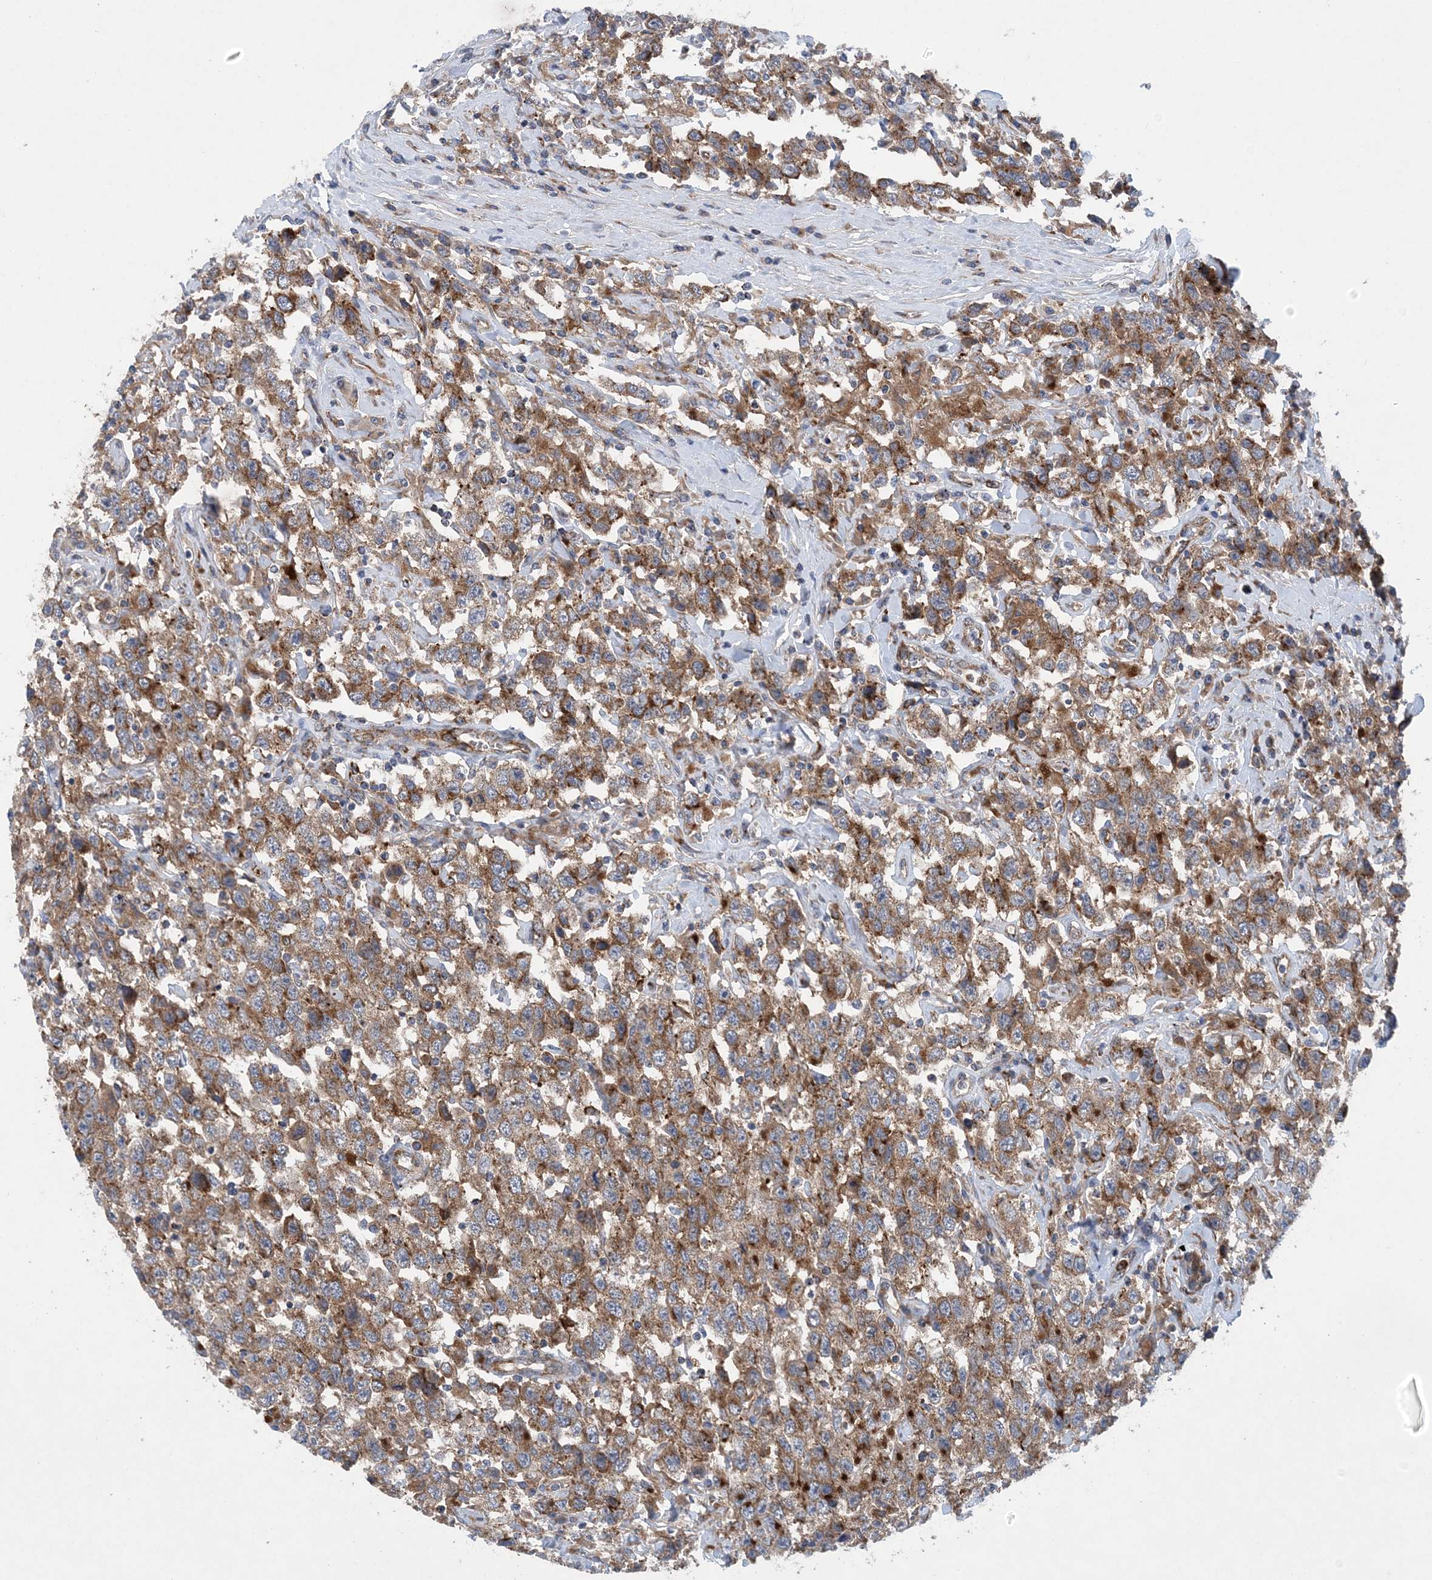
{"staining": {"intensity": "moderate", "quantity": ">75%", "location": "cytoplasmic/membranous"}, "tissue": "testis cancer", "cell_type": "Tumor cells", "image_type": "cancer", "snomed": [{"axis": "morphology", "description": "Seminoma, NOS"}, {"axis": "topography", "description": "Testis"}], "caption": "The photomicrograph exhibits immunohistochemical staining of testis seminoma. There is moderate cytoplasmic/membranous expression is present in approximately >75% of tumor cells. (Stains: DAB in brown, nuclei in blue, Microscopy: brightfield microscopy at high magnification).", "gene": "PTTG1IP", "patient": {"sex": "male", "age": 41}}